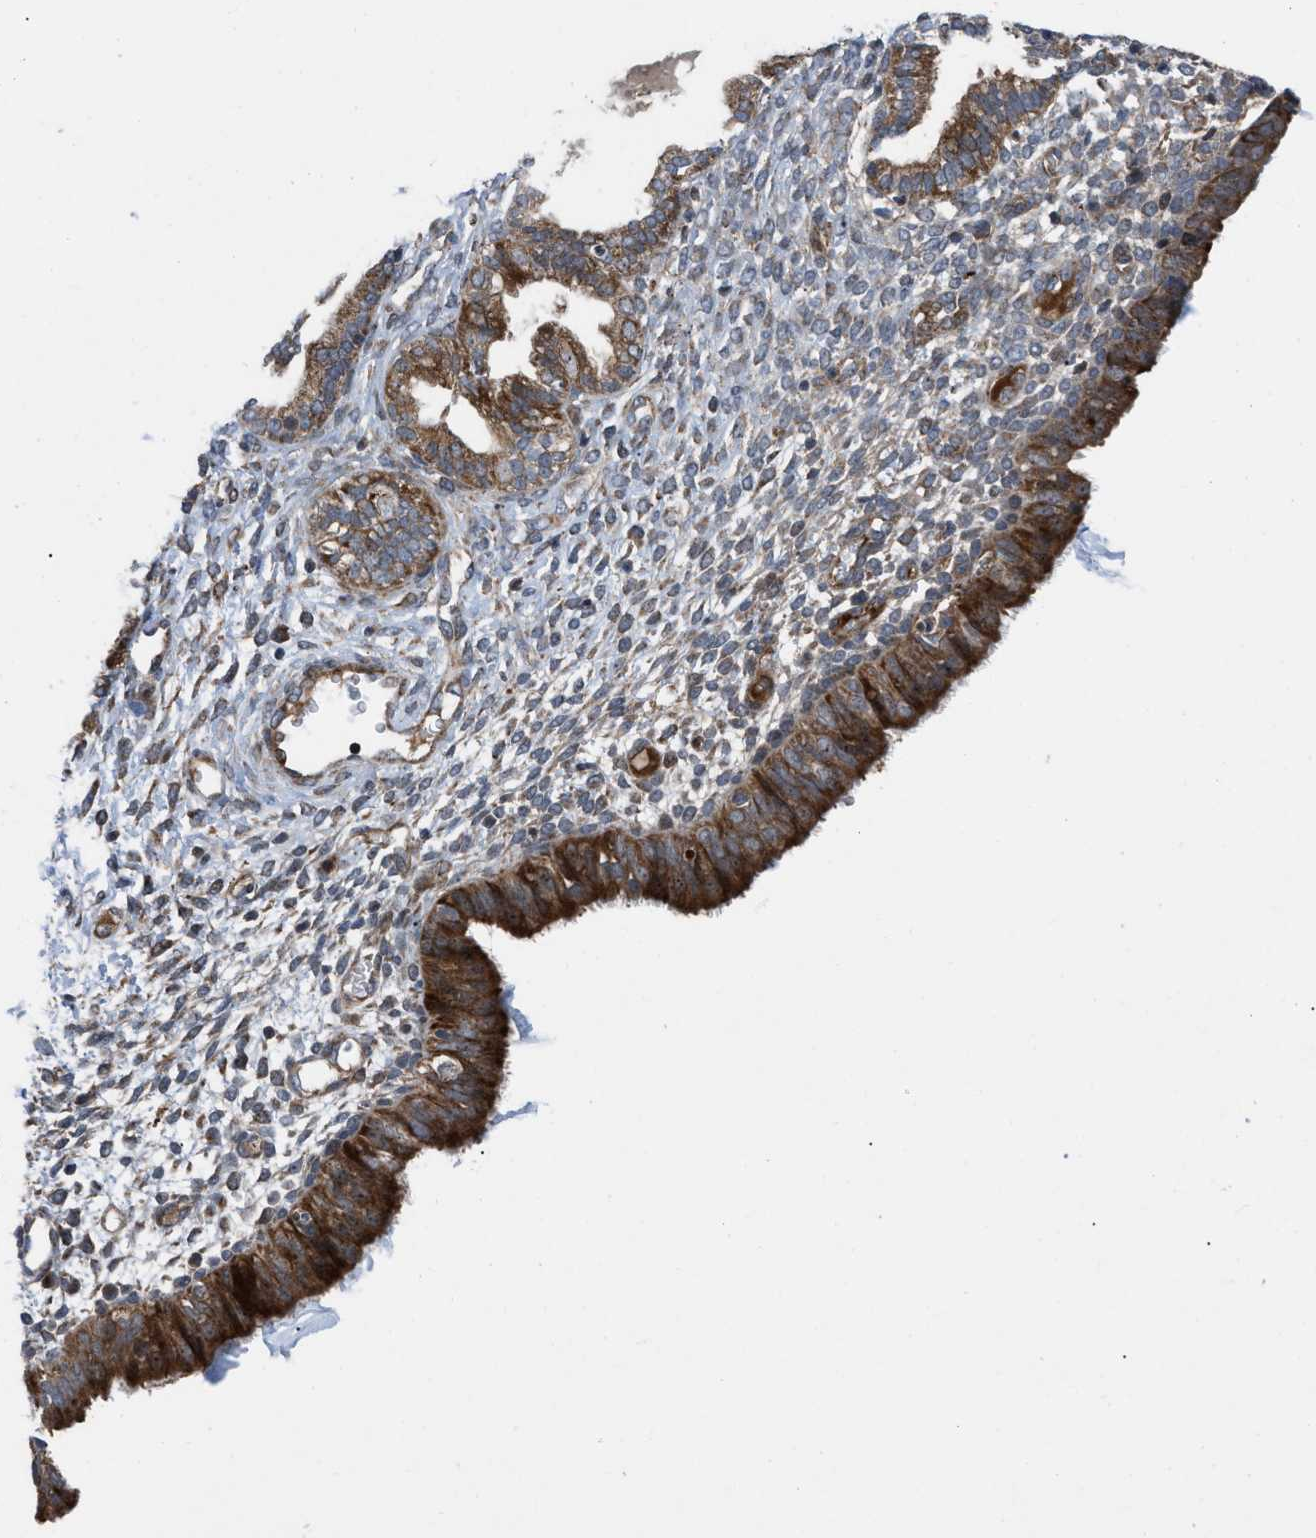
{"staining": {"intensity": "weak", "quantity": "<25%", "location": "cytoplasmic/membranous"}, "tissue": "endometrium", "cell_type": "Cells in endometrial stroma", "image_type": "normal", "snomed": [{"axis": "morphology", "description": "Normal tissue, NOS"}, {"axis": "topography", "description": "Endometrium"}], "caption": "Immunohistochemistry (IHC) of normal human endometrium exhibits no expression in cells in endometrial stroma.", "gene": "AP3M2", "patient": {"sex": "female", "age": 61}}